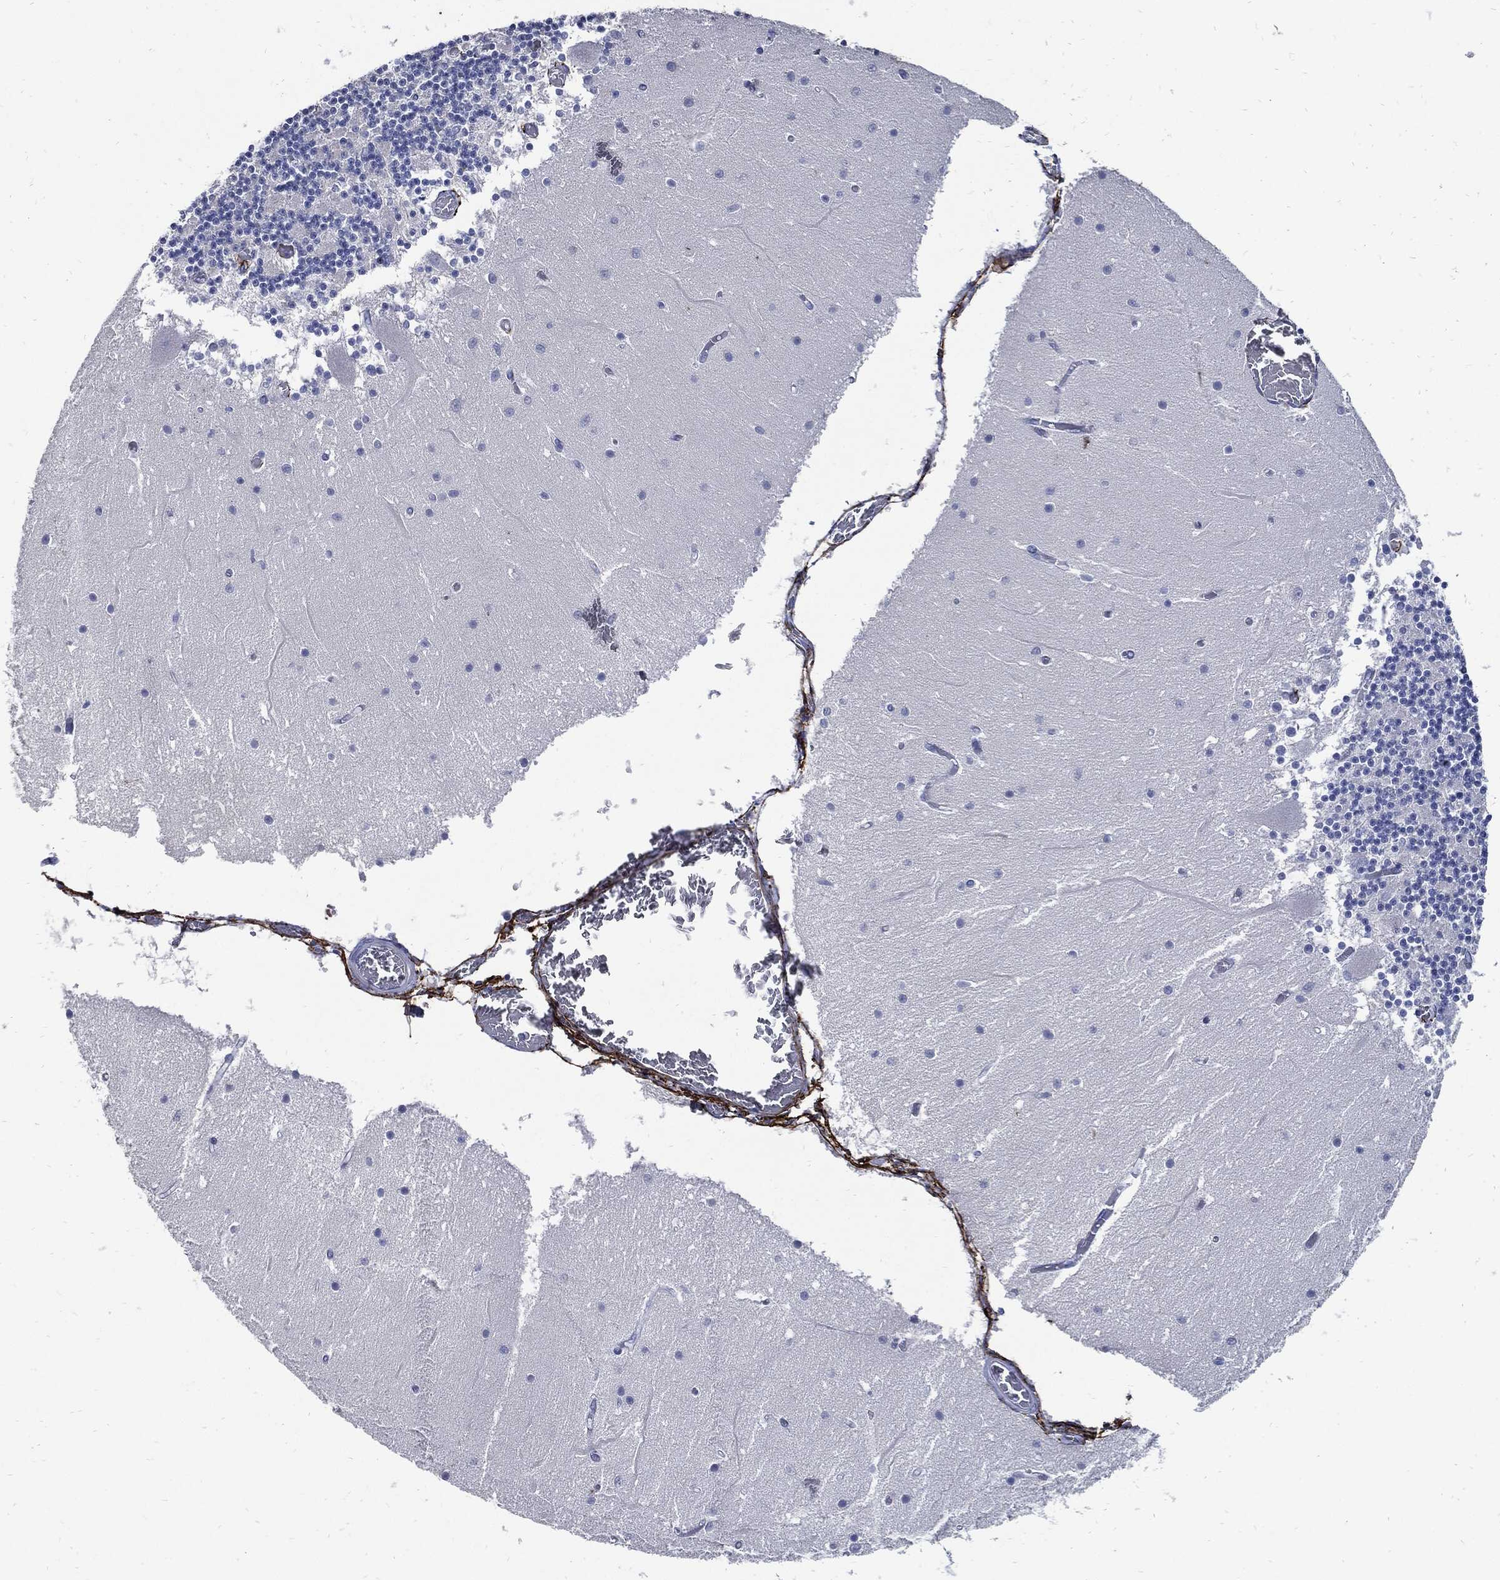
{"staining": {"intensity": "negative", "quantity": "none", "location": "none"}, "tissue": "cerebellum", "cell_type": "Cells in granular layer", "image_type": "normal", "snomed": [{"axis": "morphology", "description": "Normal tissue, NOS"}, {"axis": "topography", "description": "Cerebellum"}], "caption": "Immunohistochemistry (IHC) of normal human cerebellum displays no positivity in cells in granular layer. (Brightfield microscopy of DAB (3,3'-diaminobenzidine) immunohistochemistry (IHC) at high magnification).", "gene": "FBN1", "patient": {"sex": "female", "age": 28}}